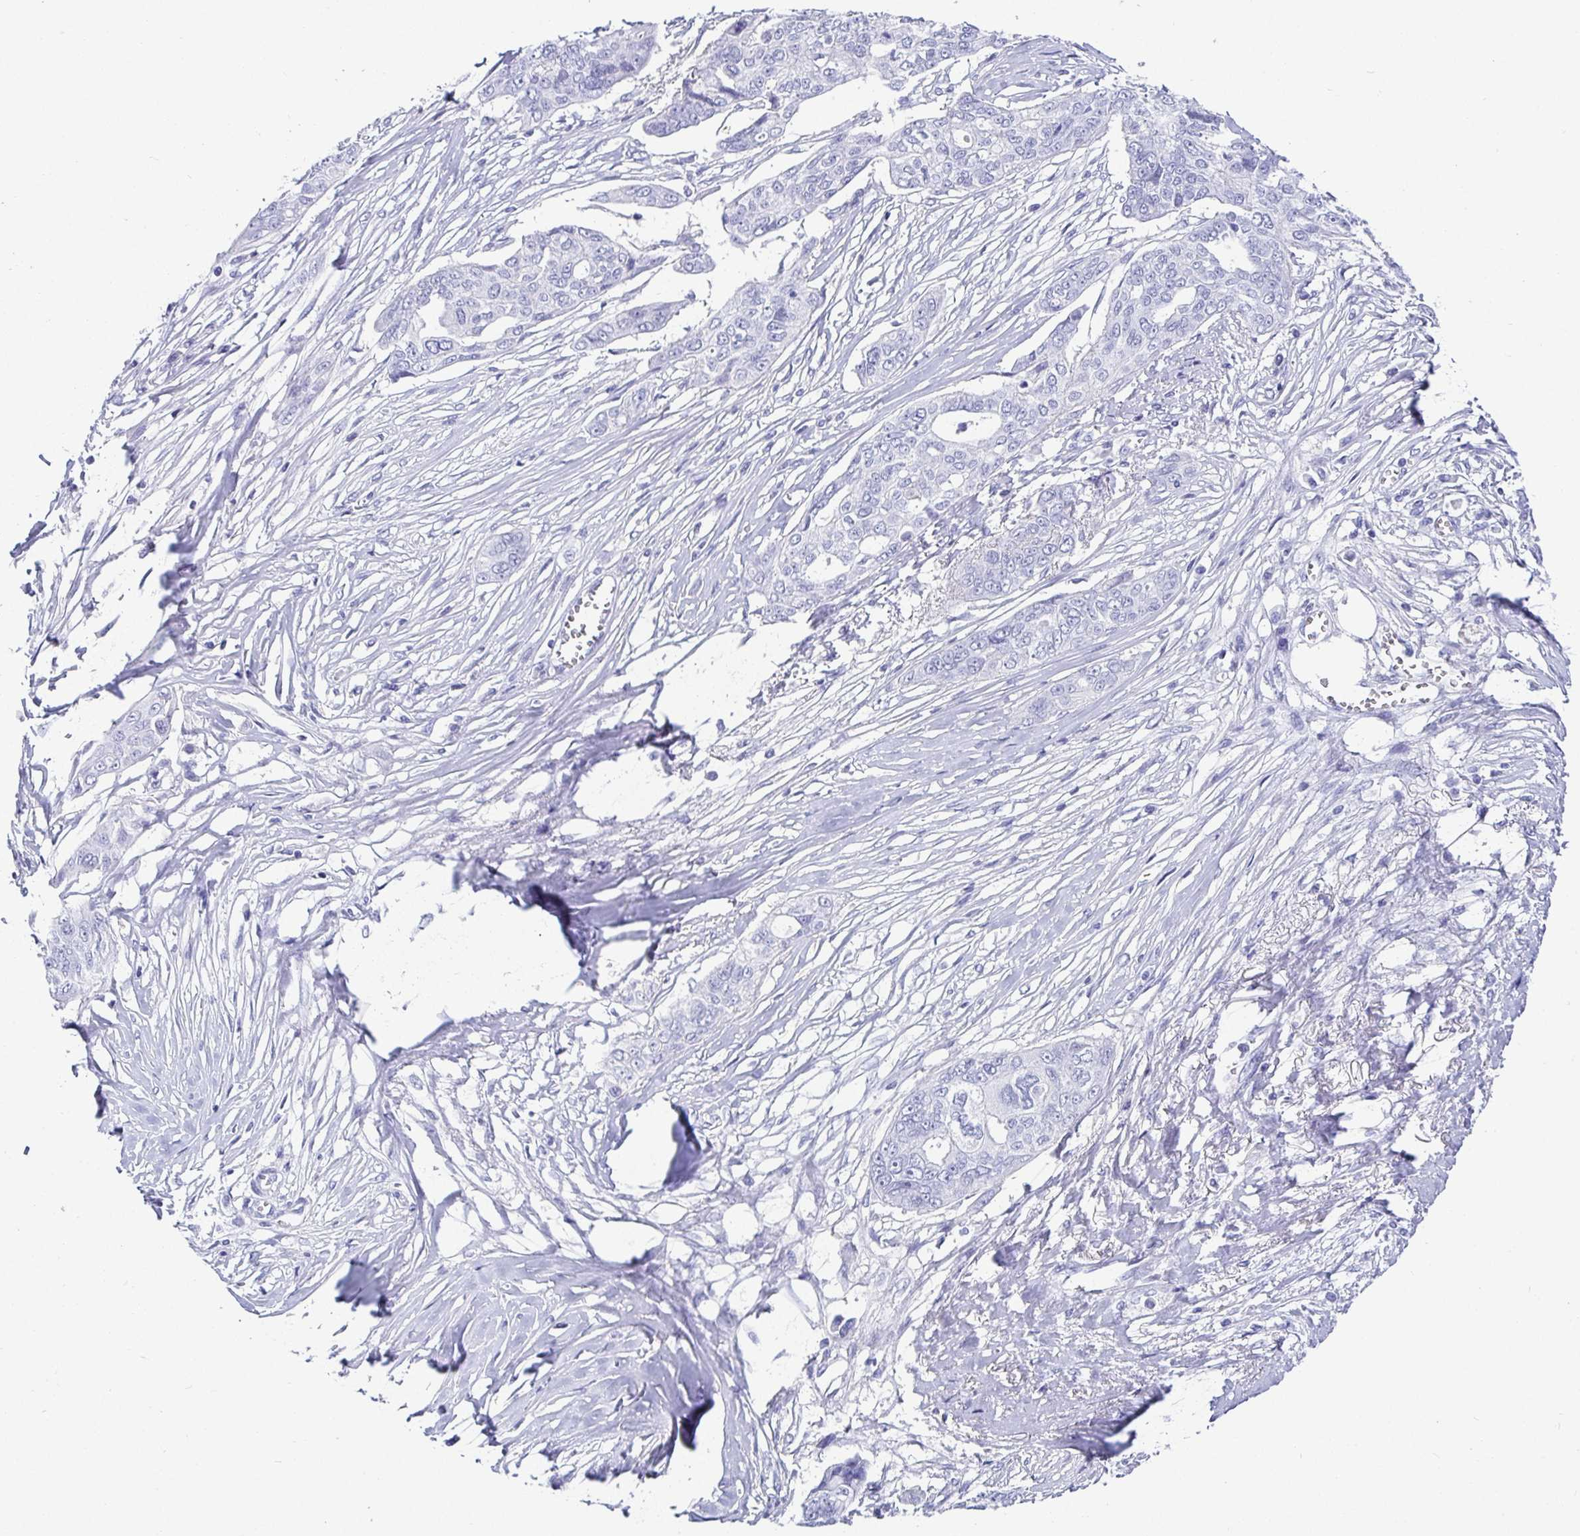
{"staining": {"intensity": "negative", "quantity": "none", "location": "none"}, "tissue": "ovarian cancer", "cell_type": "Tumor cells", "image_type": "cancer", "snomed": [{"axis": "morphology", "description": "Carcinoma, endometroid"}, {"axis": "topography", "description": "Ovary"}], "caption": "A high-resolution histopathology image shows immunohistochemistry (IHC) staining of ovarian cancer (endometroid carcinoma), which shows no significant positivity in tumor cells.", "gene": "TMEM241", "patient": {"sex": "female", "age": 70}}